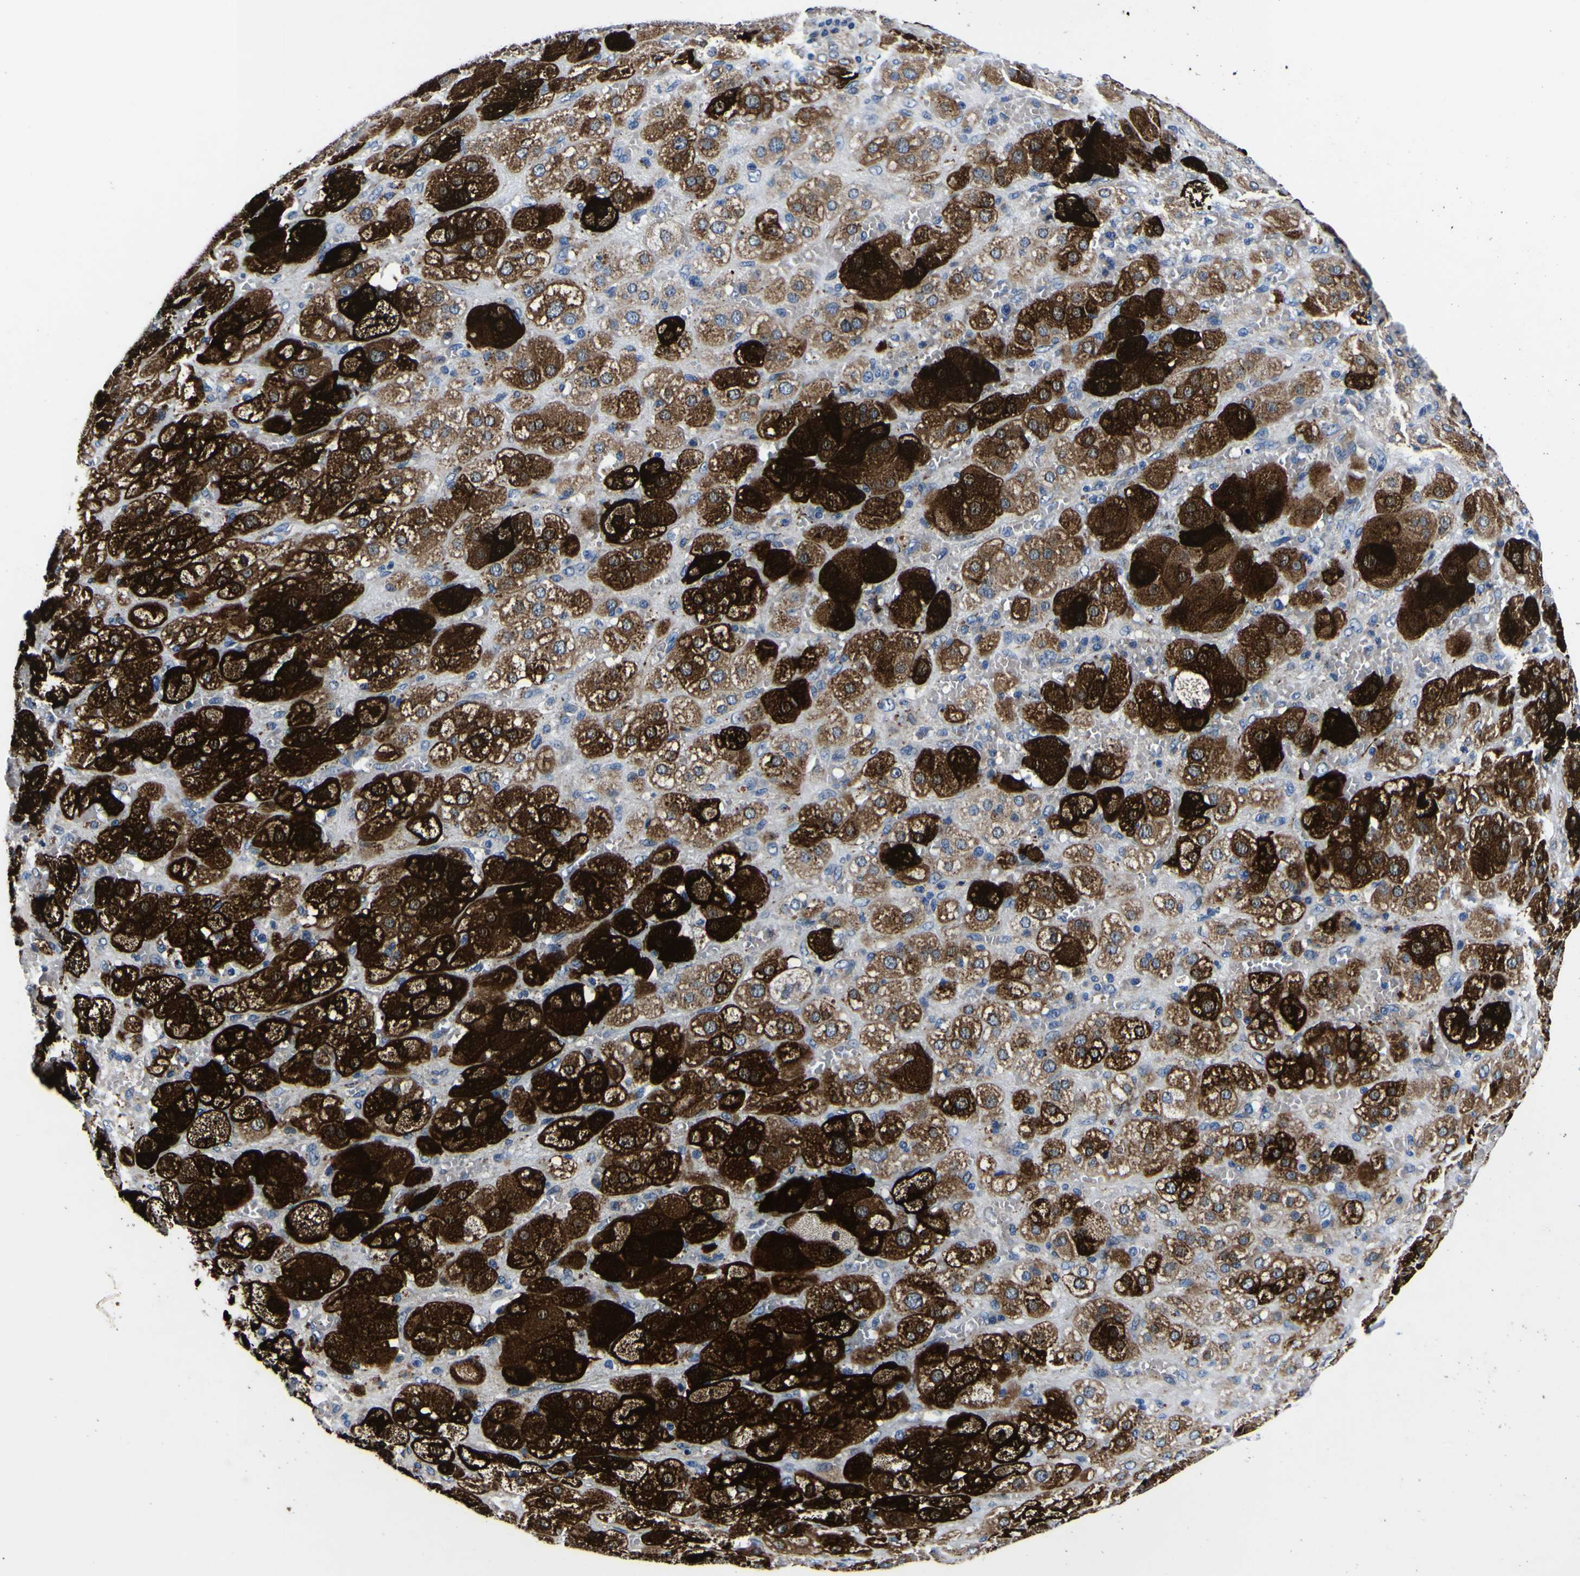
{"staining": {"intensity": "strong", "quantity": ">75%", "location": "cytoplasmic/membranous"}, "tissue": "adrenal gland", "cell_type": "Glandular cells", "image_type": "normal", "snomed": [{"axis": "morphology", "description": "Normal tissue, NOS"}, {"axis": "topography", "description": "Adrenal gland"}], "caption": "Adrenal gland stained with DAB immunohistochemistry (IHC) displays high levels of strong cytoplasmic/membranous positivity in approximately >75% of glandular cells. (Stains: DAB (3,3'-diaminobenzidine) in brown, nuclei in blue, Microscopy: brightfield microscopy at high magnification).", "gene": "AGAP3", "patient": {"sex": "female", "age": 47}}